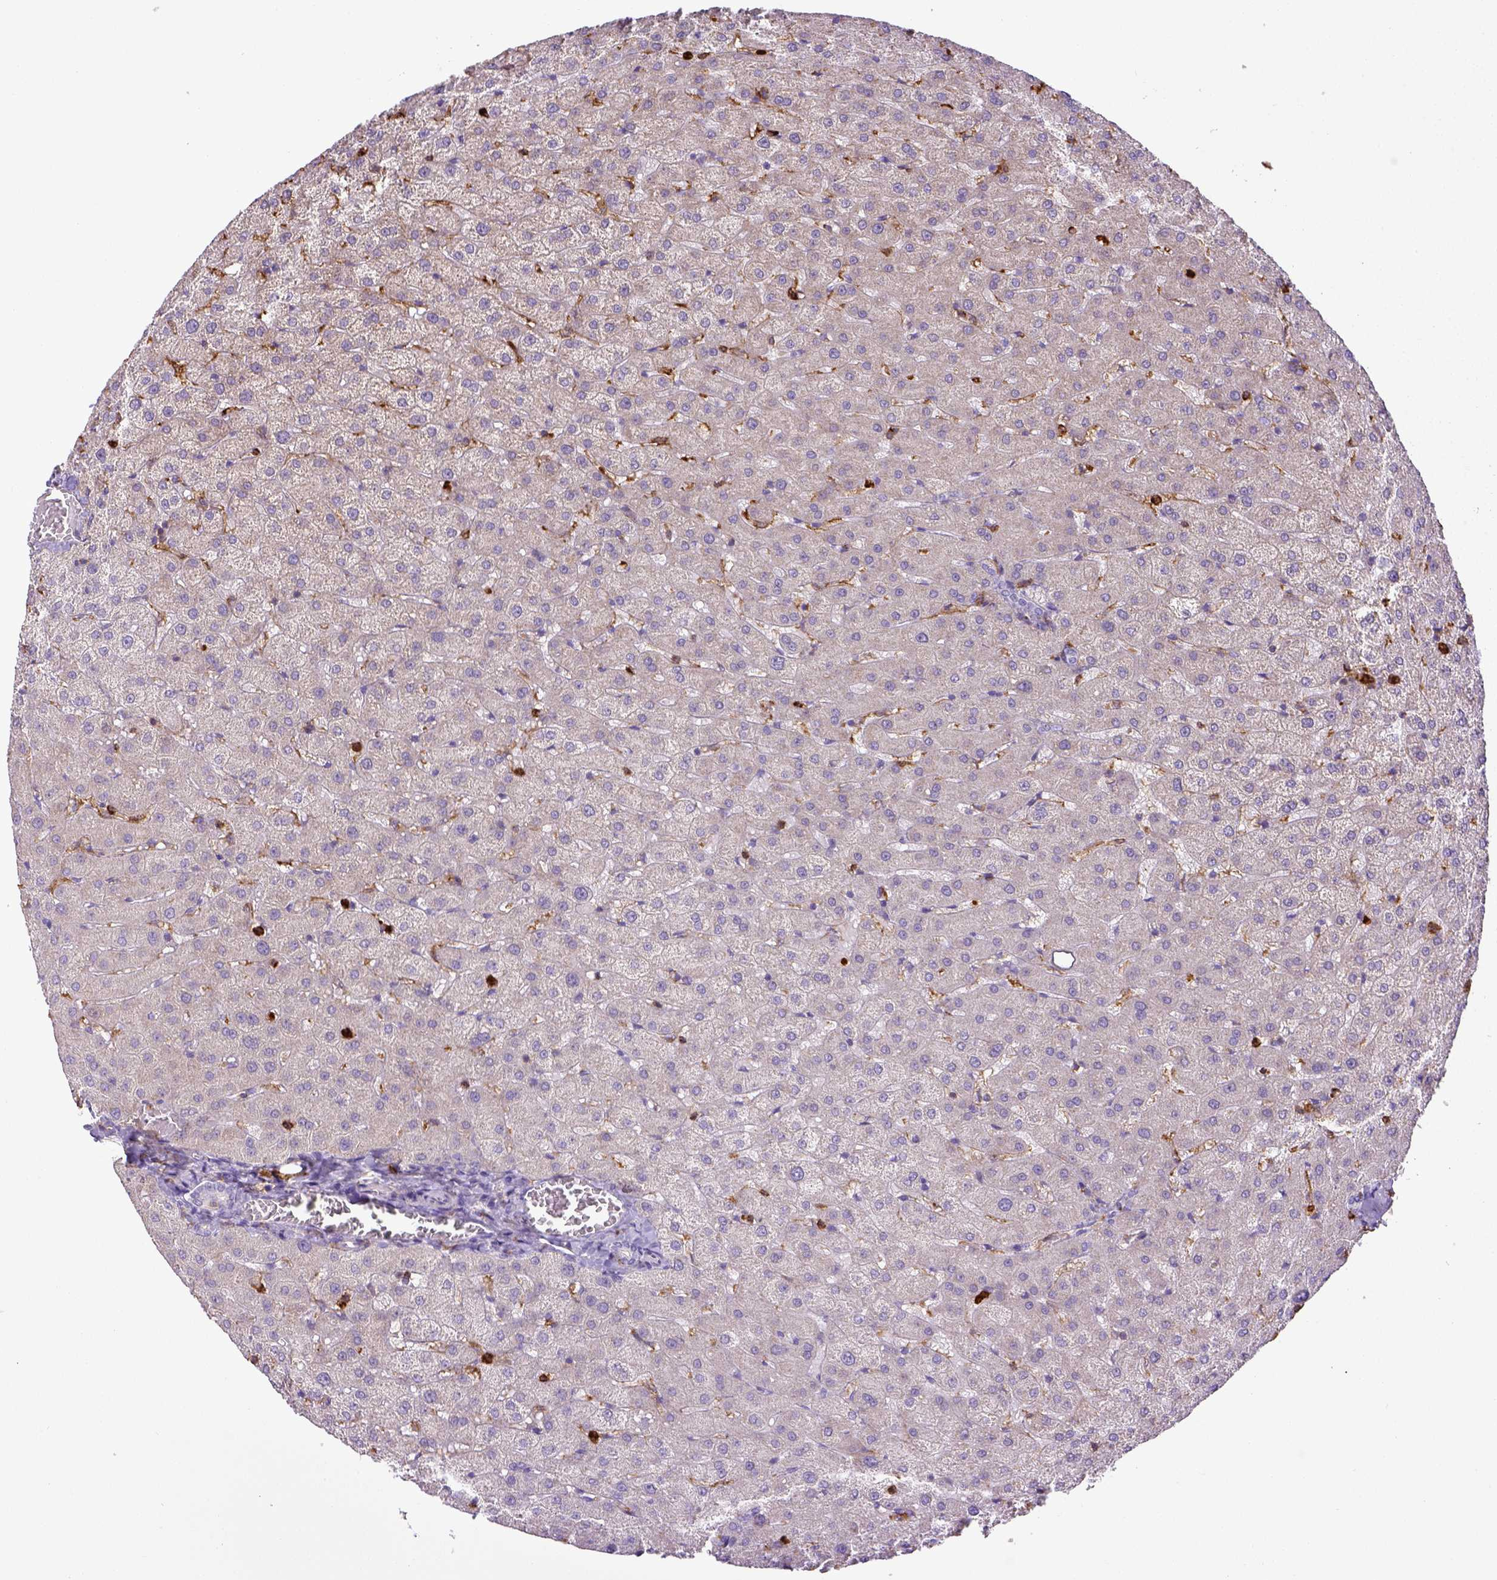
{"staining": {"intensity": "negative", "quantity": "none", "location": "none"}, "tissue": "liver", "cell_type": "Cholangiocytes", "image_type": "normal", "snomed": [{"axis": "morphology", "description": "Normal tissue, NOS"}, {"axis": "topography", "description": "Liver"}], "caption": "Liver was stained to show a protein in brown. There is no significant expression in cholangiocytes. The staining is performed using DAB brown chromogen with nuclei counter-stained in using hematoxylin.", "gene": "ITGAM", "patient": {"sex": "female", "age": 50}}